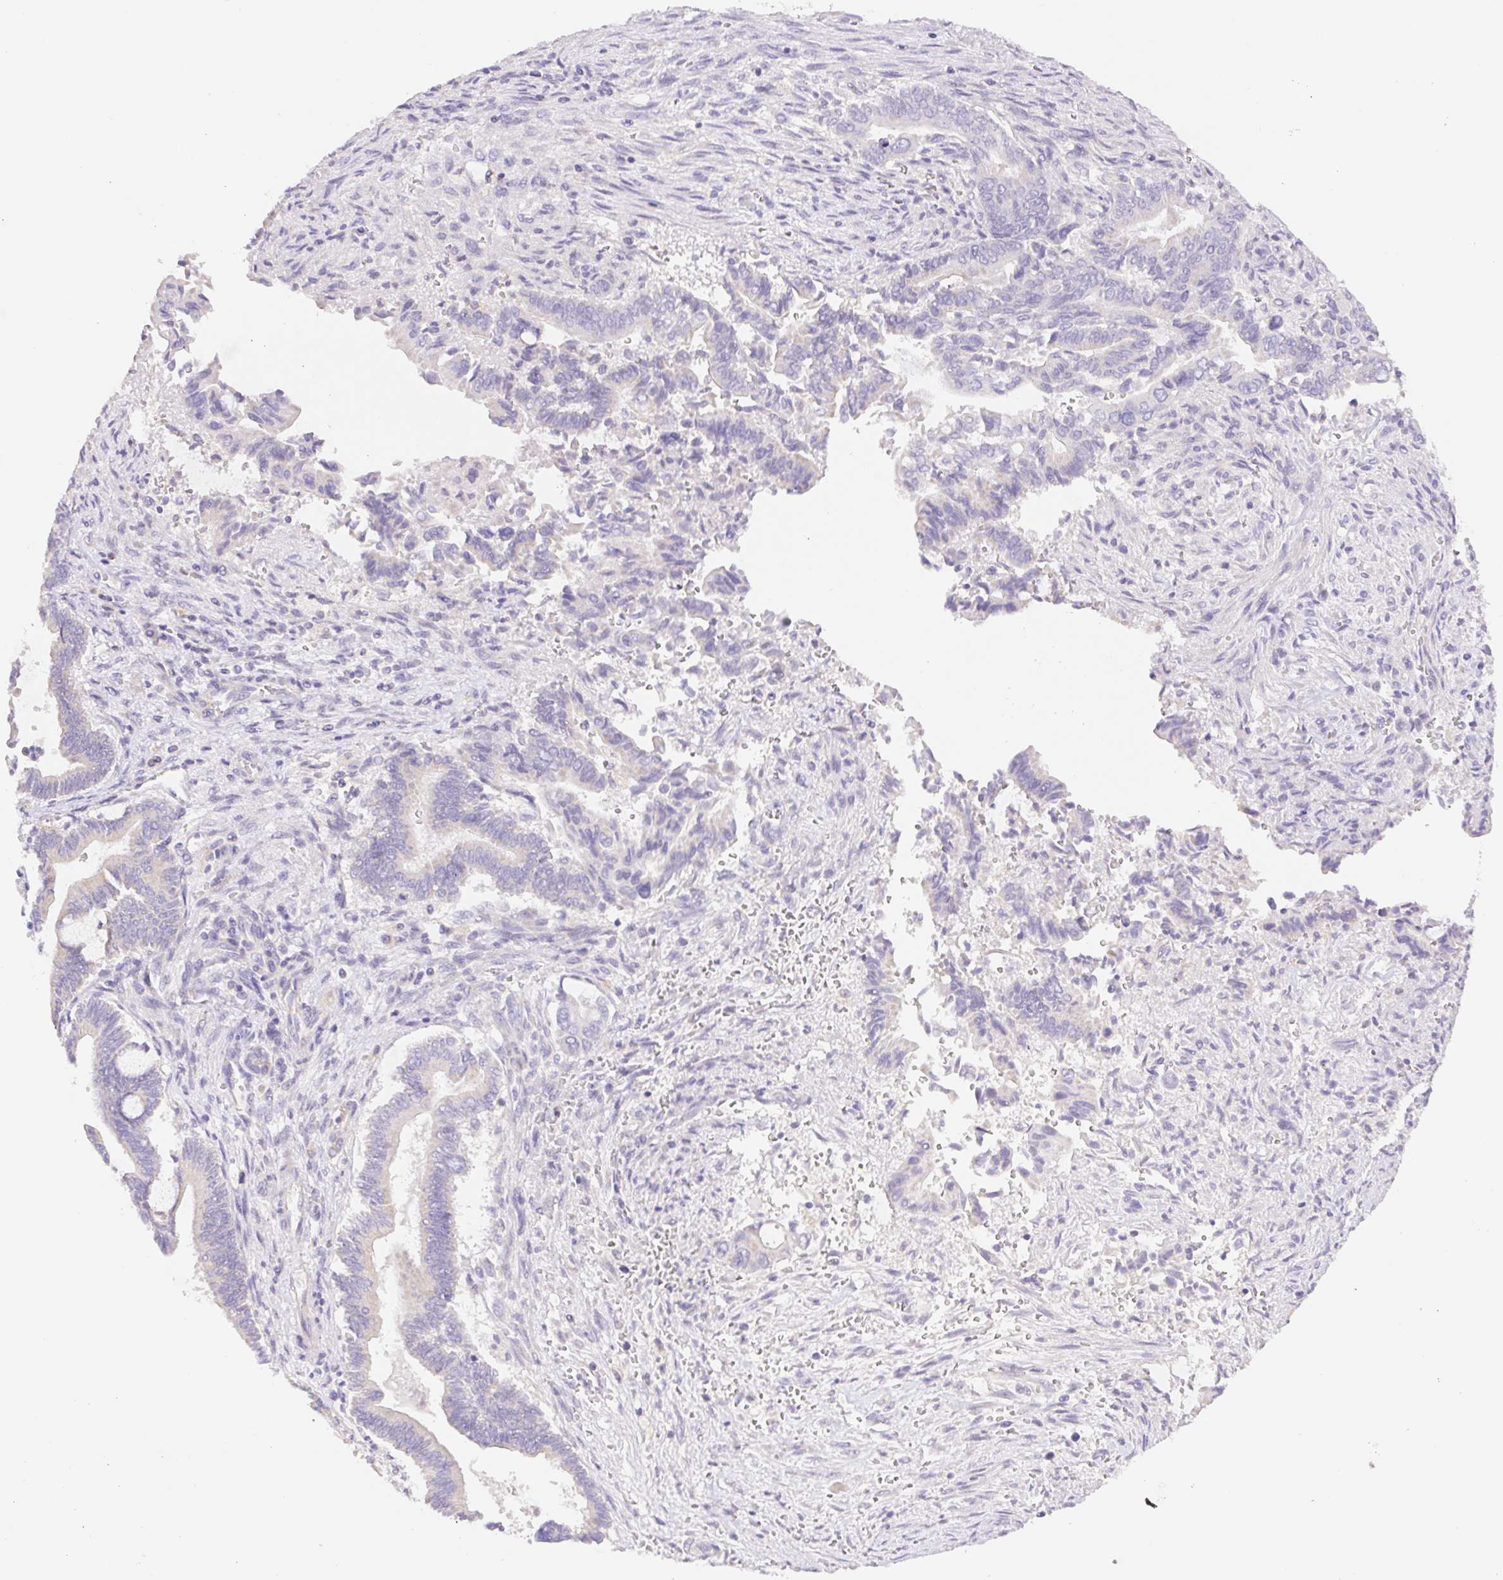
{"staining": {"intensity": "negative", "quantity": "none", "location": "none"}, "tissue": "pancreatic cancer", "cell_type": "Tumor cells", "image_type": "cancer", "snomed": [{"axis": "morphology", "description": "Adenocarcinoma, NOS"}, {"axis": "topography", "description": "Pancreas"}], "caption": "Immunohistochemistry (IHC) histopathology image of neoplastic tissue: adenocarcinoma (pancreatic) stained with DAB (3,3'-diaminobenzidine) demonstrates no significant protein positivity in tumor cells. (DAB (3,3'-diaminobenzidine) immunohistochemistry with hematoxylin counter stain).", "gene": "FKBP6", "patient": {"sex": "male", "age": 68}}